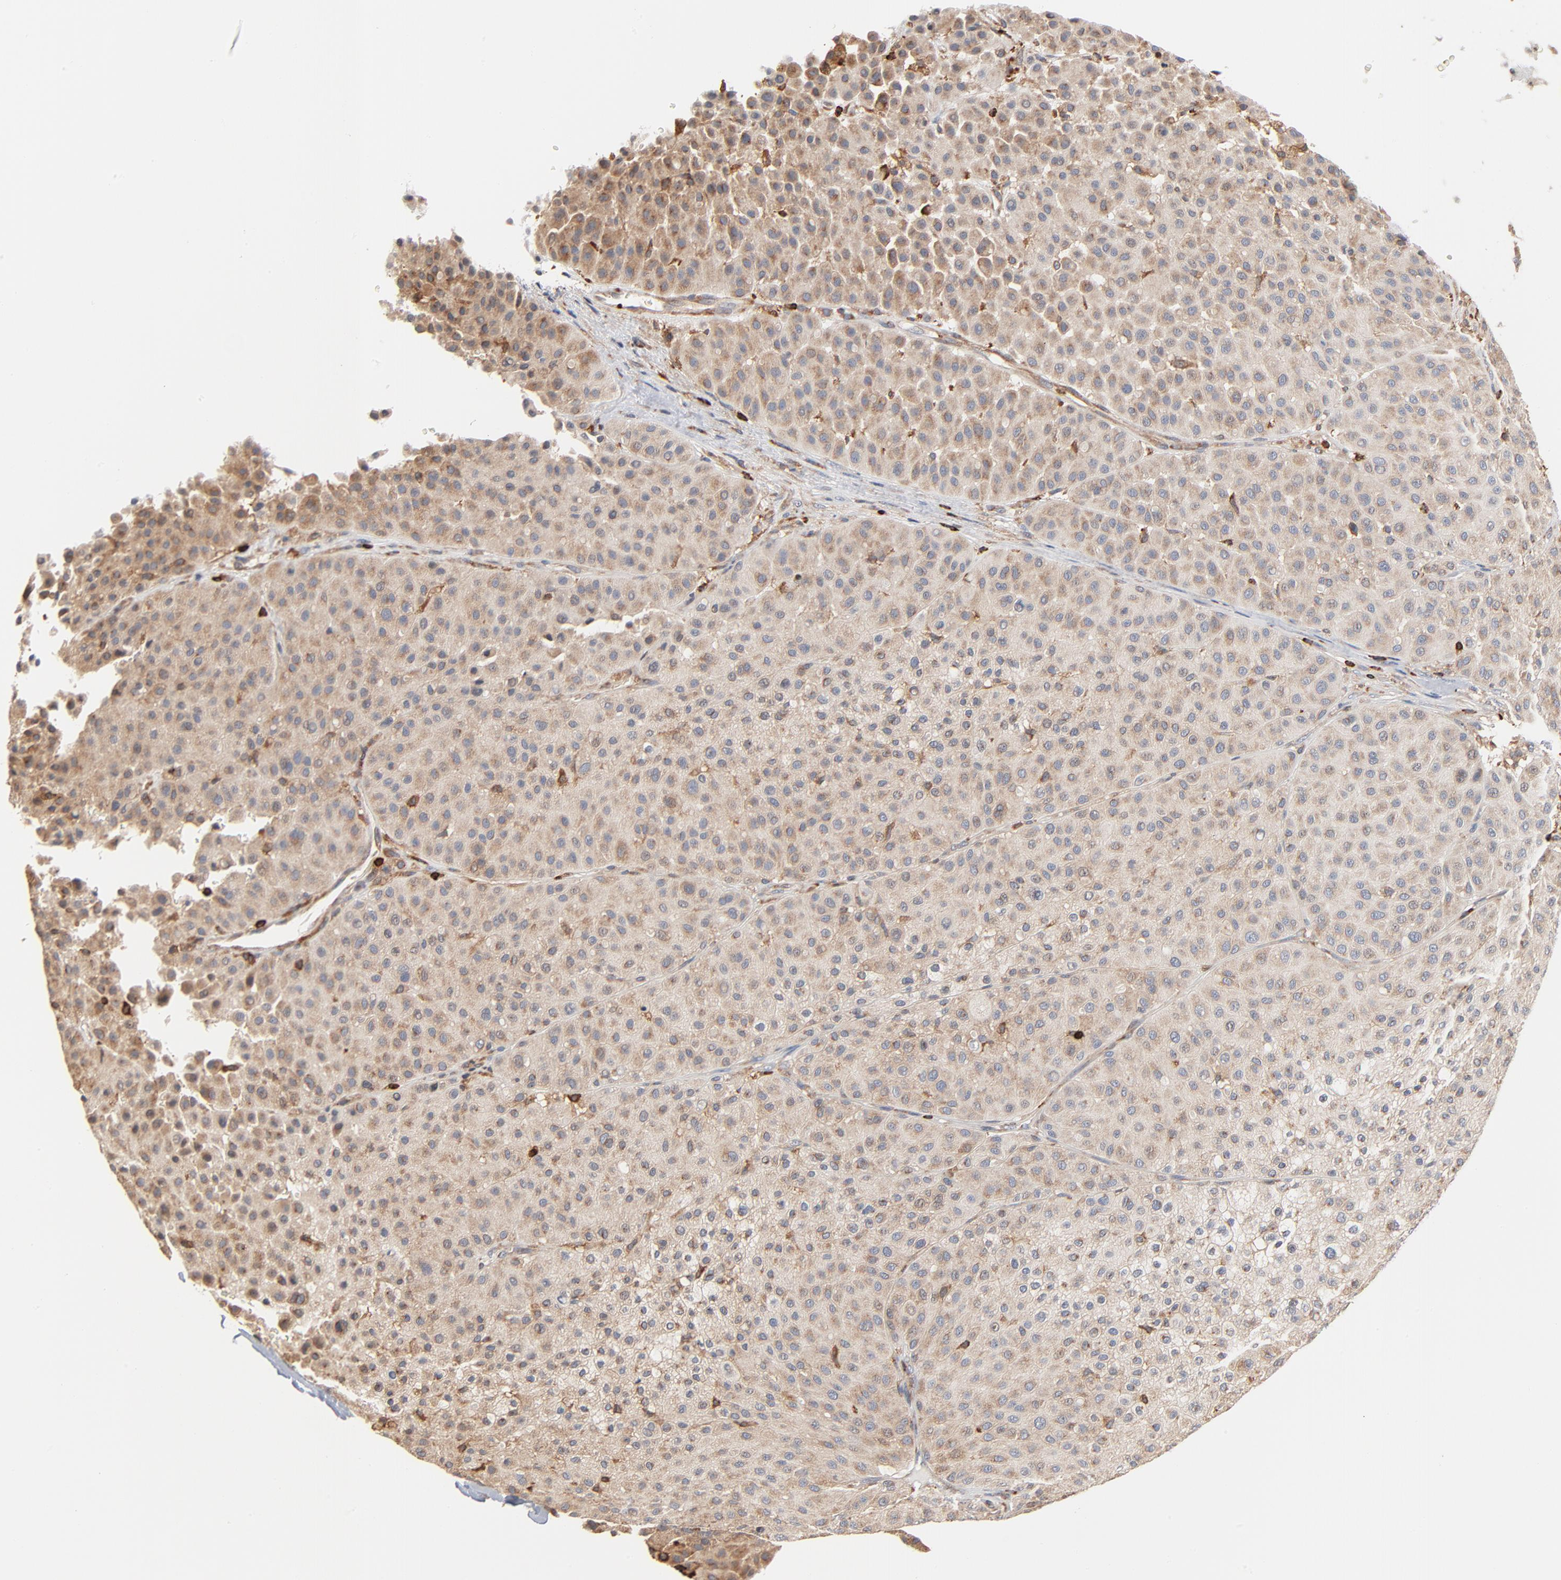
{"staining": {"intensity": "weak", "quantity": ">75%", "location": "cytoplasmic/membranous"}, "tissue": "melanoma", "cell_type": "Tumor cells", "image_type": "cancer", "snomed": [{"axis": "morphology", "description": "Normal tissue, NOS"}, {"axis": "morphology", "description": "Malignant melanoma, Metastatic site"}, {"axis": "topography", "description": "Skin"}], "caption": "A high-resolution histopathology image shows immunohistochemistry staining of melanoma, which reveals weak cytoplasmic/membranous positivity in about >75% of tumor cells. The staining was performed using DAB, with brown indicating positive protein expression. Nuclei are stained blue with hematoxylin.", "gene": "SH3KBP1", "patient": {"sex": "male", "age": 41}}